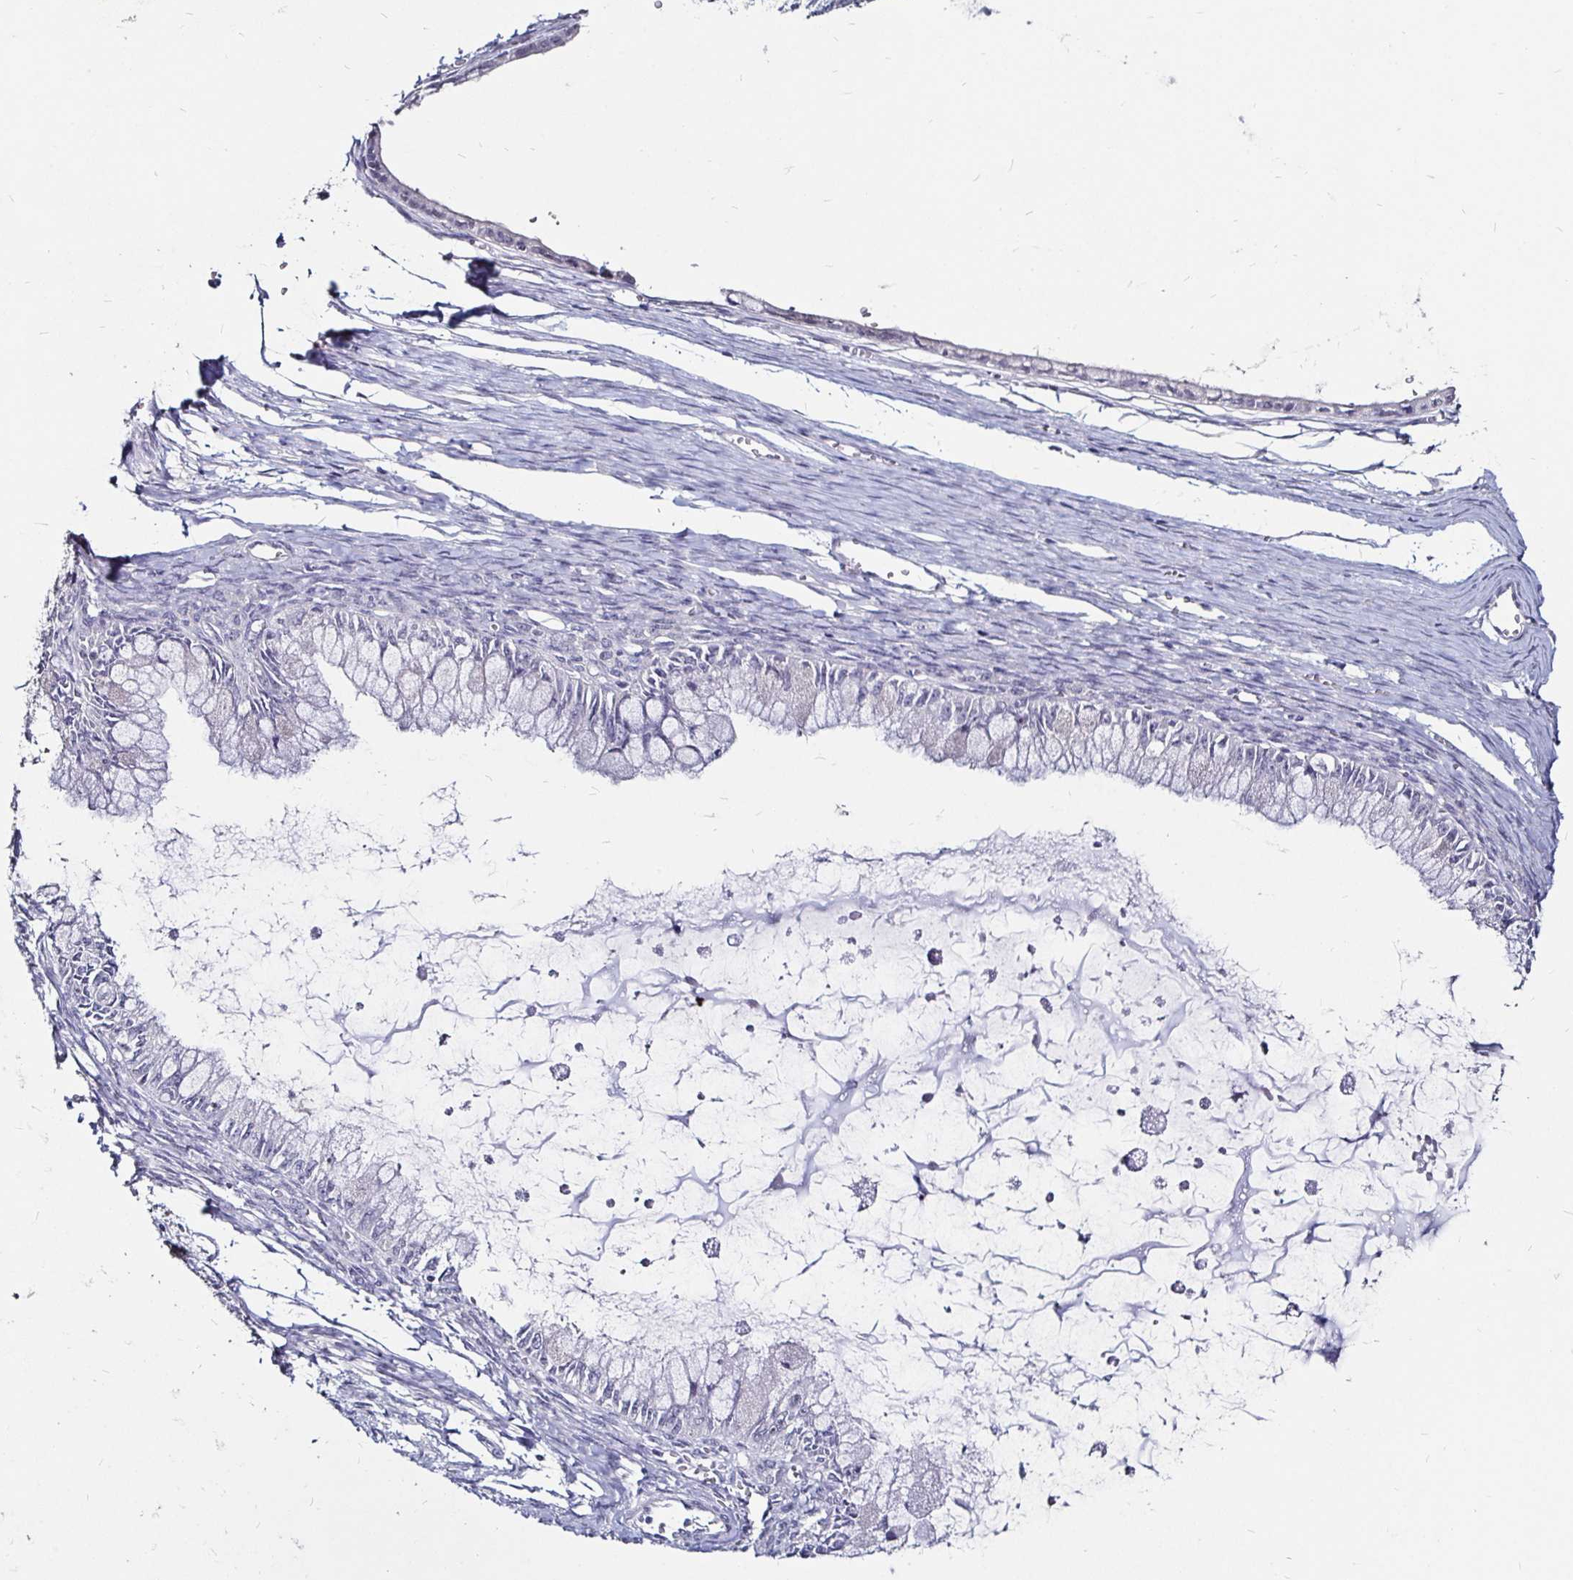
{"staining": {"intensity": "negative", "quantity": "none", "location": "none"}, "tissue": "ovarian cancer", "cell_type": "Tumor cells", "image_type": "cancer", "snomed": [{"axis": "morphology", "description": "Cystadenocarcinoma, mucinous, NOS"}, {"axis": "topography", "description": "Ovary"}], "caption": "Immunohistochemistry (IHC) of ovarian cancer exhibits no positivity in tumor cells. The staining was performed using DAB (3,3'-diaminobenzidine) to visualize the protein expression in brown, while the nuclei were stained in blue with hematoxylin (Magnification: 20x).", "gene": "FAIM2", "patient": {"sex": "female", "age": 34}}